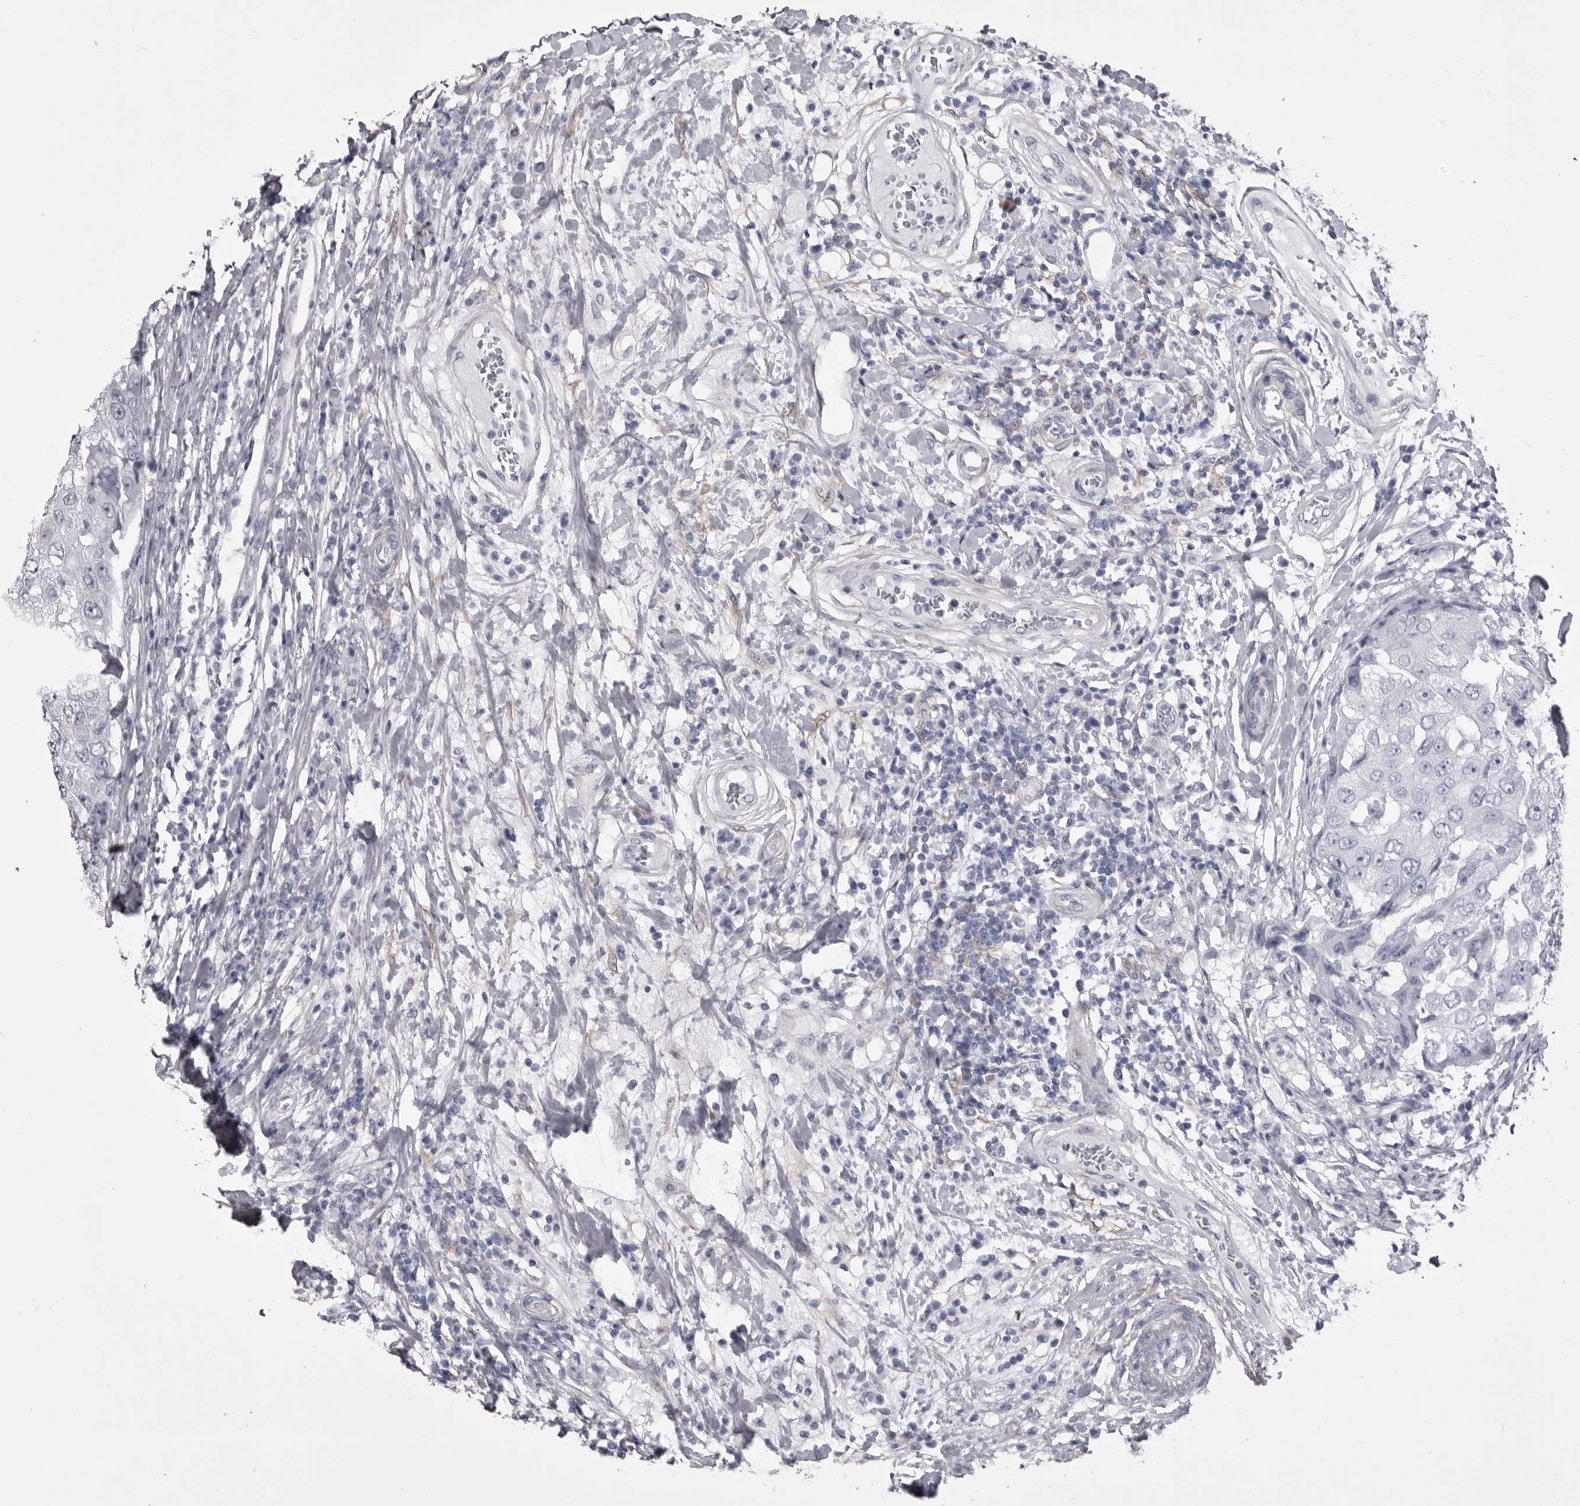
{"staining": {"intensity": "negative", "quantity": "none", "location": "none"}, "tissue": "breast cancer", "cell_type": "Tumor cells", "image_type": "cancer", "snomed": [{"axis": "morphology", "description": "Duct carcinoma"}, {"axis": "topography", "description": "Breast"}], "caption": "Protein analysis of breast cancer (invasive ductal carcinoma) demonstrates no significant staining in tumor cells. (Stains: DAB immunohistochemistry (IHC) with hematoxylin counter stain, Microscopy: brightfield microscopy at high magnification).", "gene": "ANK2", "patient": {"sex": "female", "age": 27}}